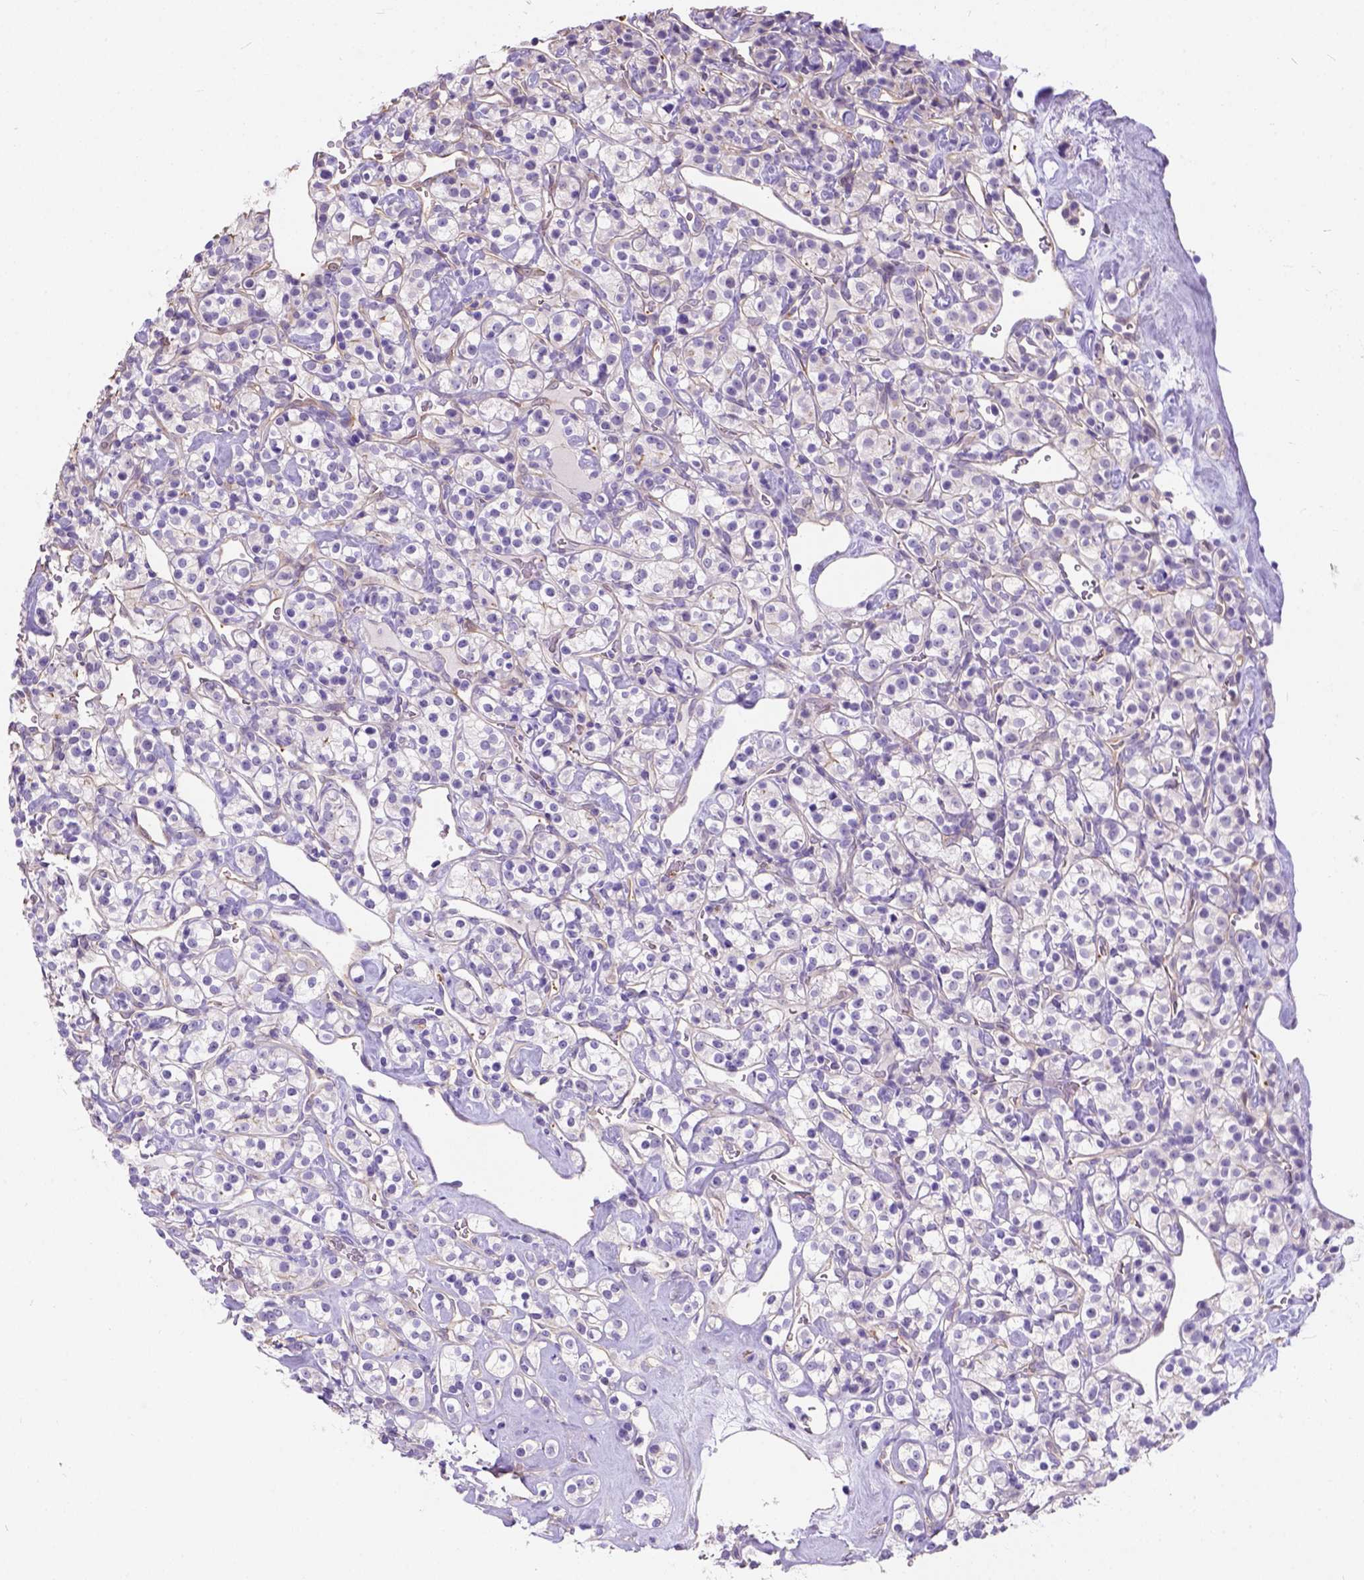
{"staining": {"intensity": "negative", "quantity": "none", "location": "none"}, "tissue": "renal cancer", "cell_type": "Tumor cells", "image_type": "cancer", "snomed": [{"axis": "morphology", "description": "Adenocarcinoma, NOS"}, {"axis": "topography", "description": "Kidney"}], "caption": "Immunohistochemistry micrograph of renal cancer stained for a protein (brown), which displays no positivity in tumor cells. (DAB immunohistochemistry (IHC) with hematoxylin counter stain).", "gene": "PHF7", "patient": {"sex": "male", "age": 77}}